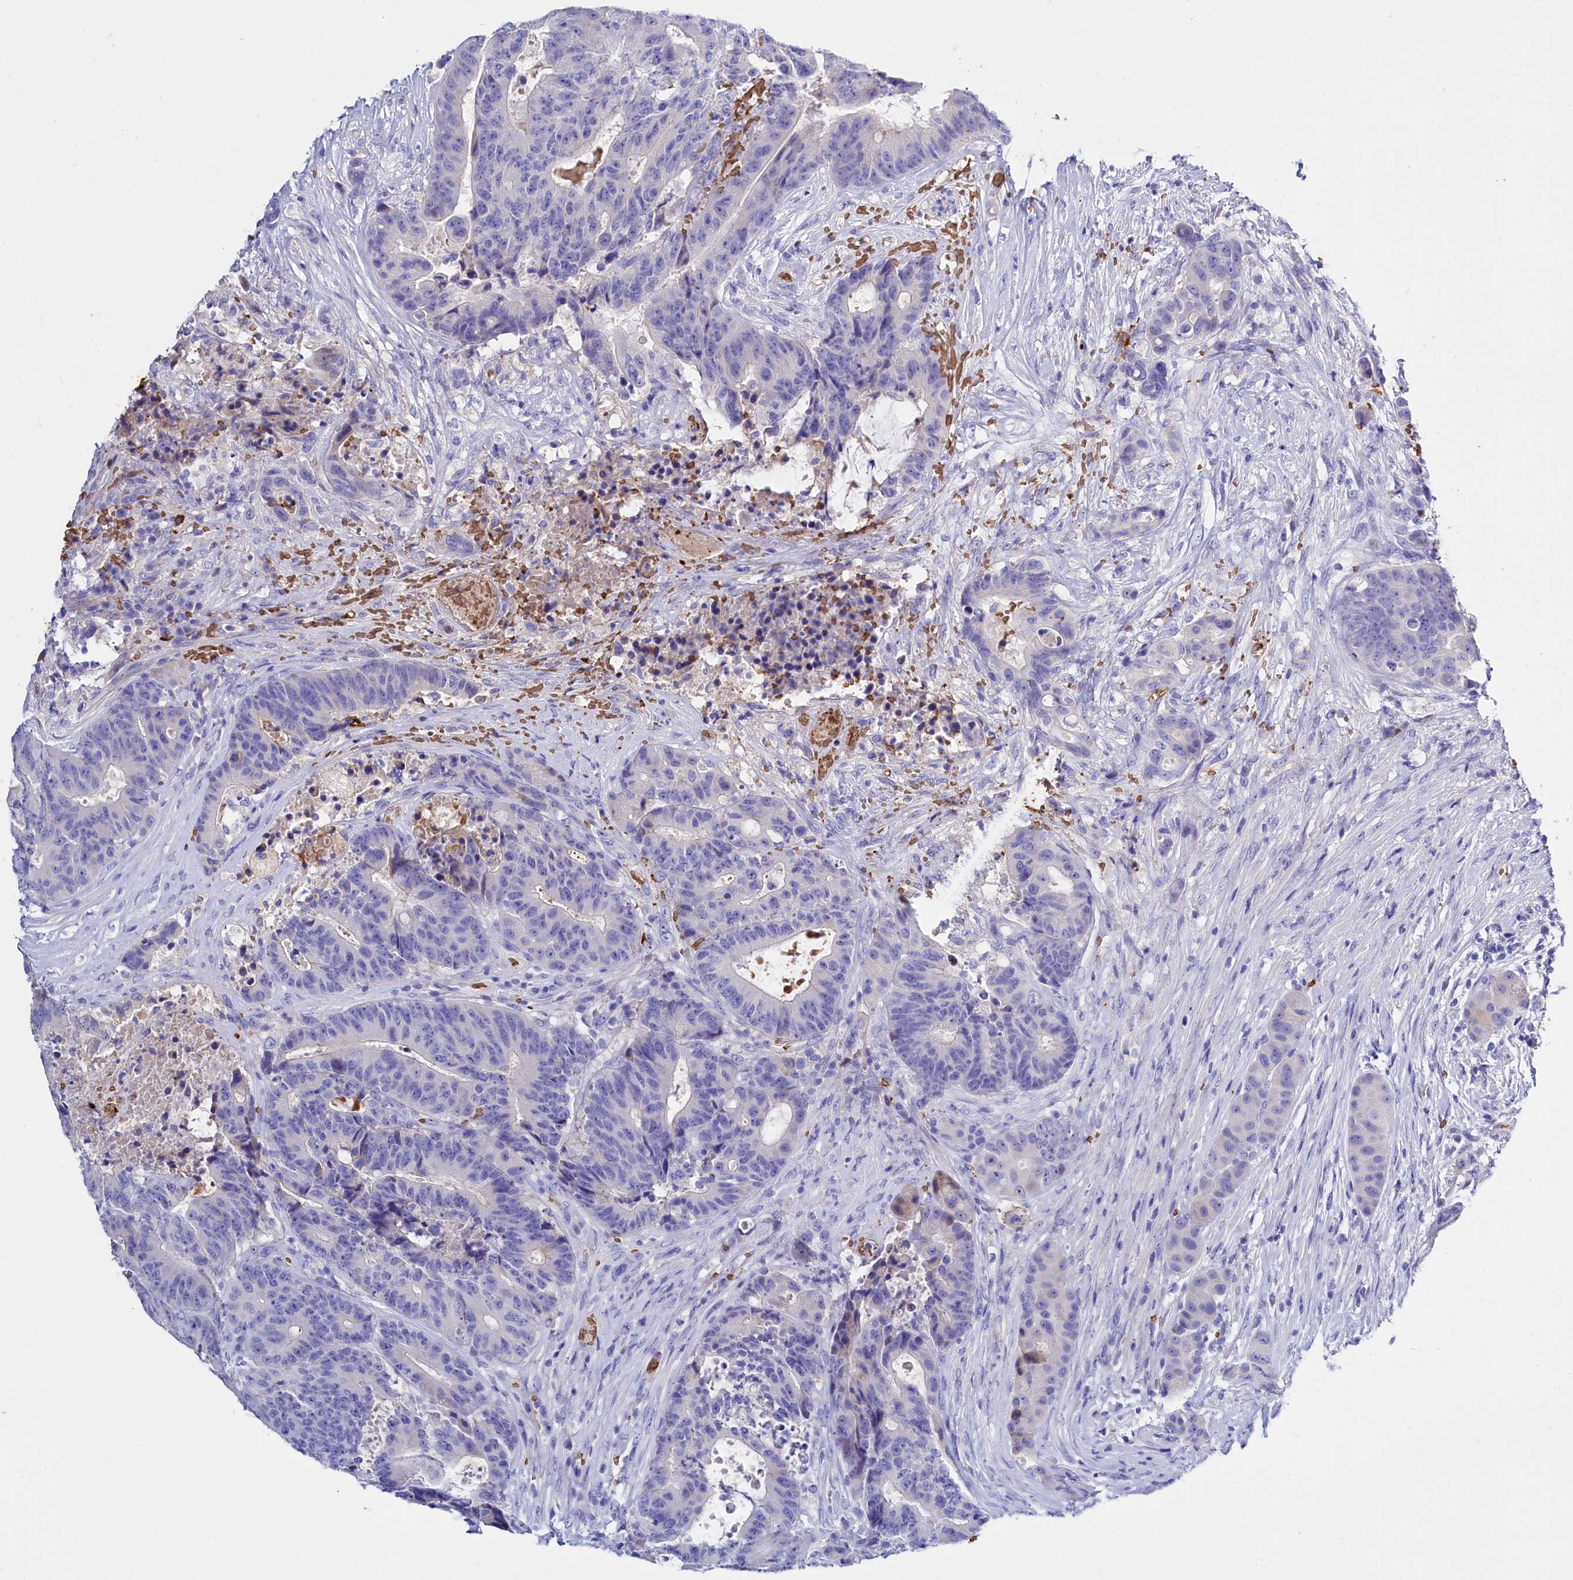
{"staining": {"intensity": "negative", "quantity": "none", "location": "none"}, "tissue": "colorectal cancer", "cell_type": "Tumor cells", "image_type": "cancer", "snomed": [{"axis": "morphology", "description": "Adenocarcinoma, NOS"}, {"axis": "topography", "description": "Rectum"}], "caption": "A photomicrograph of human colorectal cancer (adenocarcinoma) is negative for staining in tumor cells. Nuclei are stained in blue.", "gene": "RPUSD3", "patient": {"sex": "male", "age": 69}}